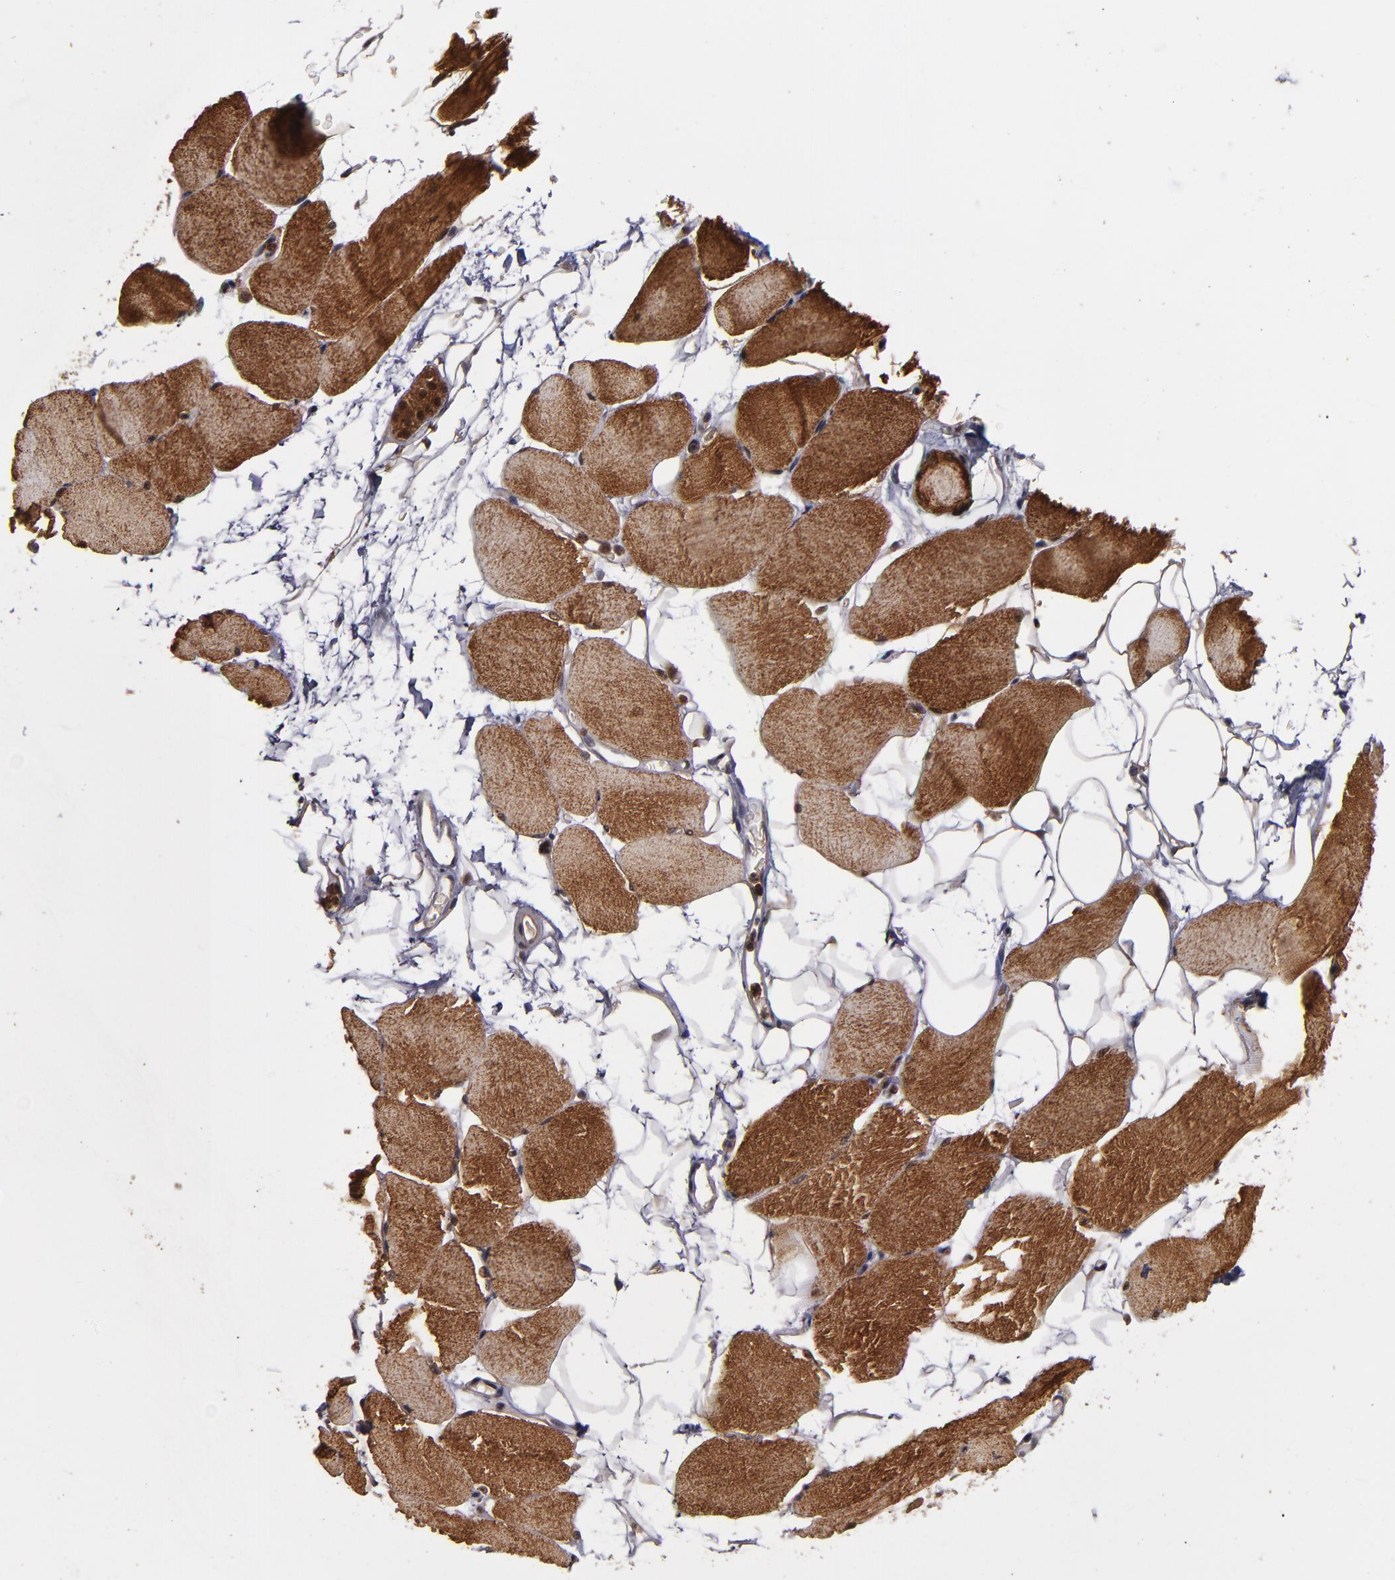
{"staining": {"intensity": "moderate", "quantity": ">75%", "location": "cytoplasmic/membranous"}, "tissue": "skeletal muscle", "cell_type": "Myocytes", "image_type": "normal", "snomed": [{"axis": "morphology", "description": "Normal tissue, NOS"}, {"axis": "topography", "description": "Skeletal muscle"}, {"axis": "topography", "description": "Parathyroid gland"}], "caption": "Approximately >75% of myocytes in unremarkable skeletal muscle show moderate cytoplasmic/membranous protein staining as visualized by brown immunohistochemical staining.", "gene": "CUL5", "patient": {"sex": "female", "age": 37}}